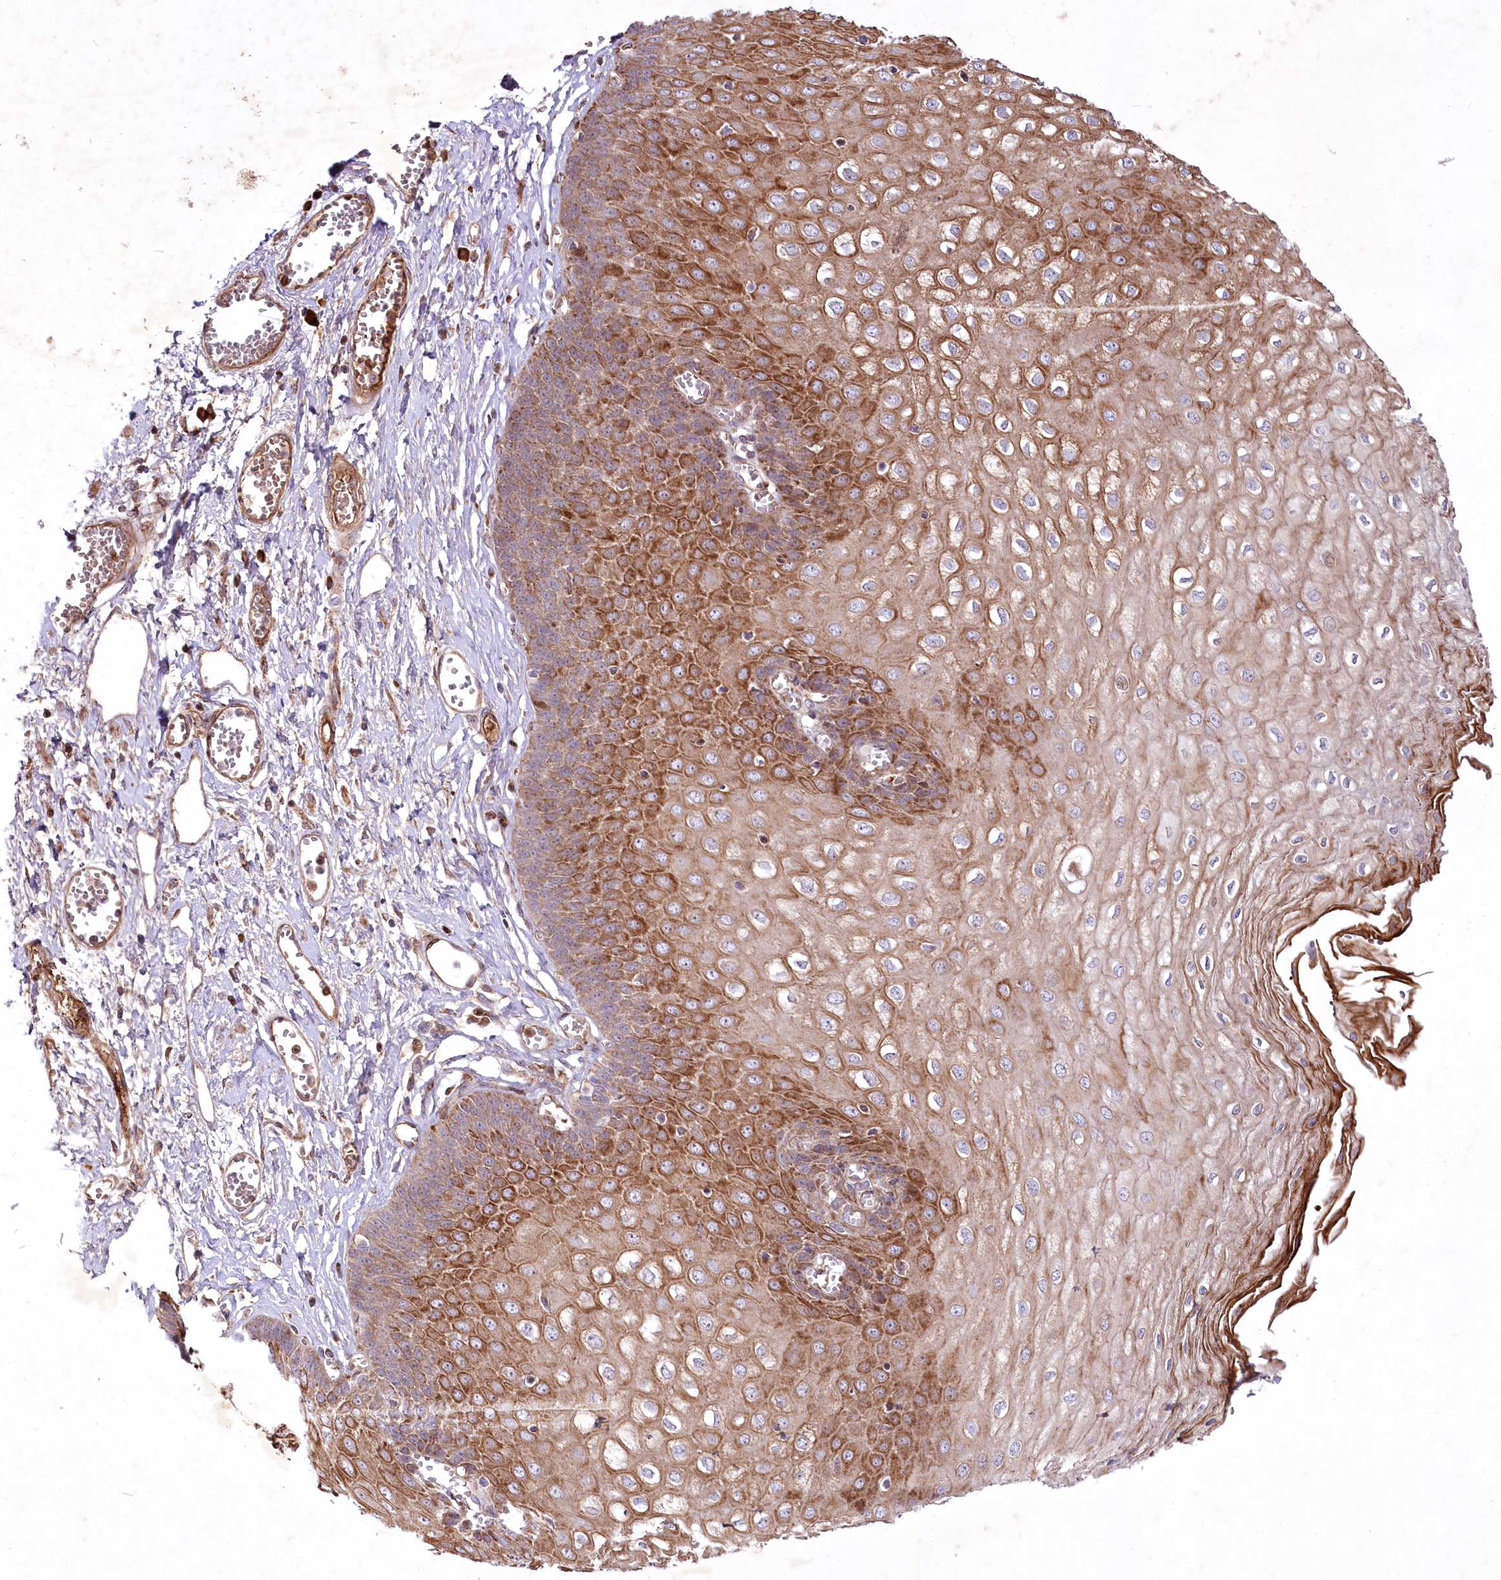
{"staining": {"intensity": "moderate", "quantity": ">75%", "location": "cytoplasmic/membranous"}, "tissue": "esophagus", "cell_type": "Squamous epithelial cells", "image_type": "normal", "snomed": [{"axis": "morphology", "description": "Normal tissue, NOS"}, {"axis": "topography", "description": "Esophagus"}], "caption": "Moderate cytoplasmic/membranous expression is identified in about >75% of squamous epithelial cells in normal esophagus. (DAB IHC, brown staining for protein, blue staining for nuclei).", "gene": "PSTK", "patient": {"sex": "male", "age": 60}}